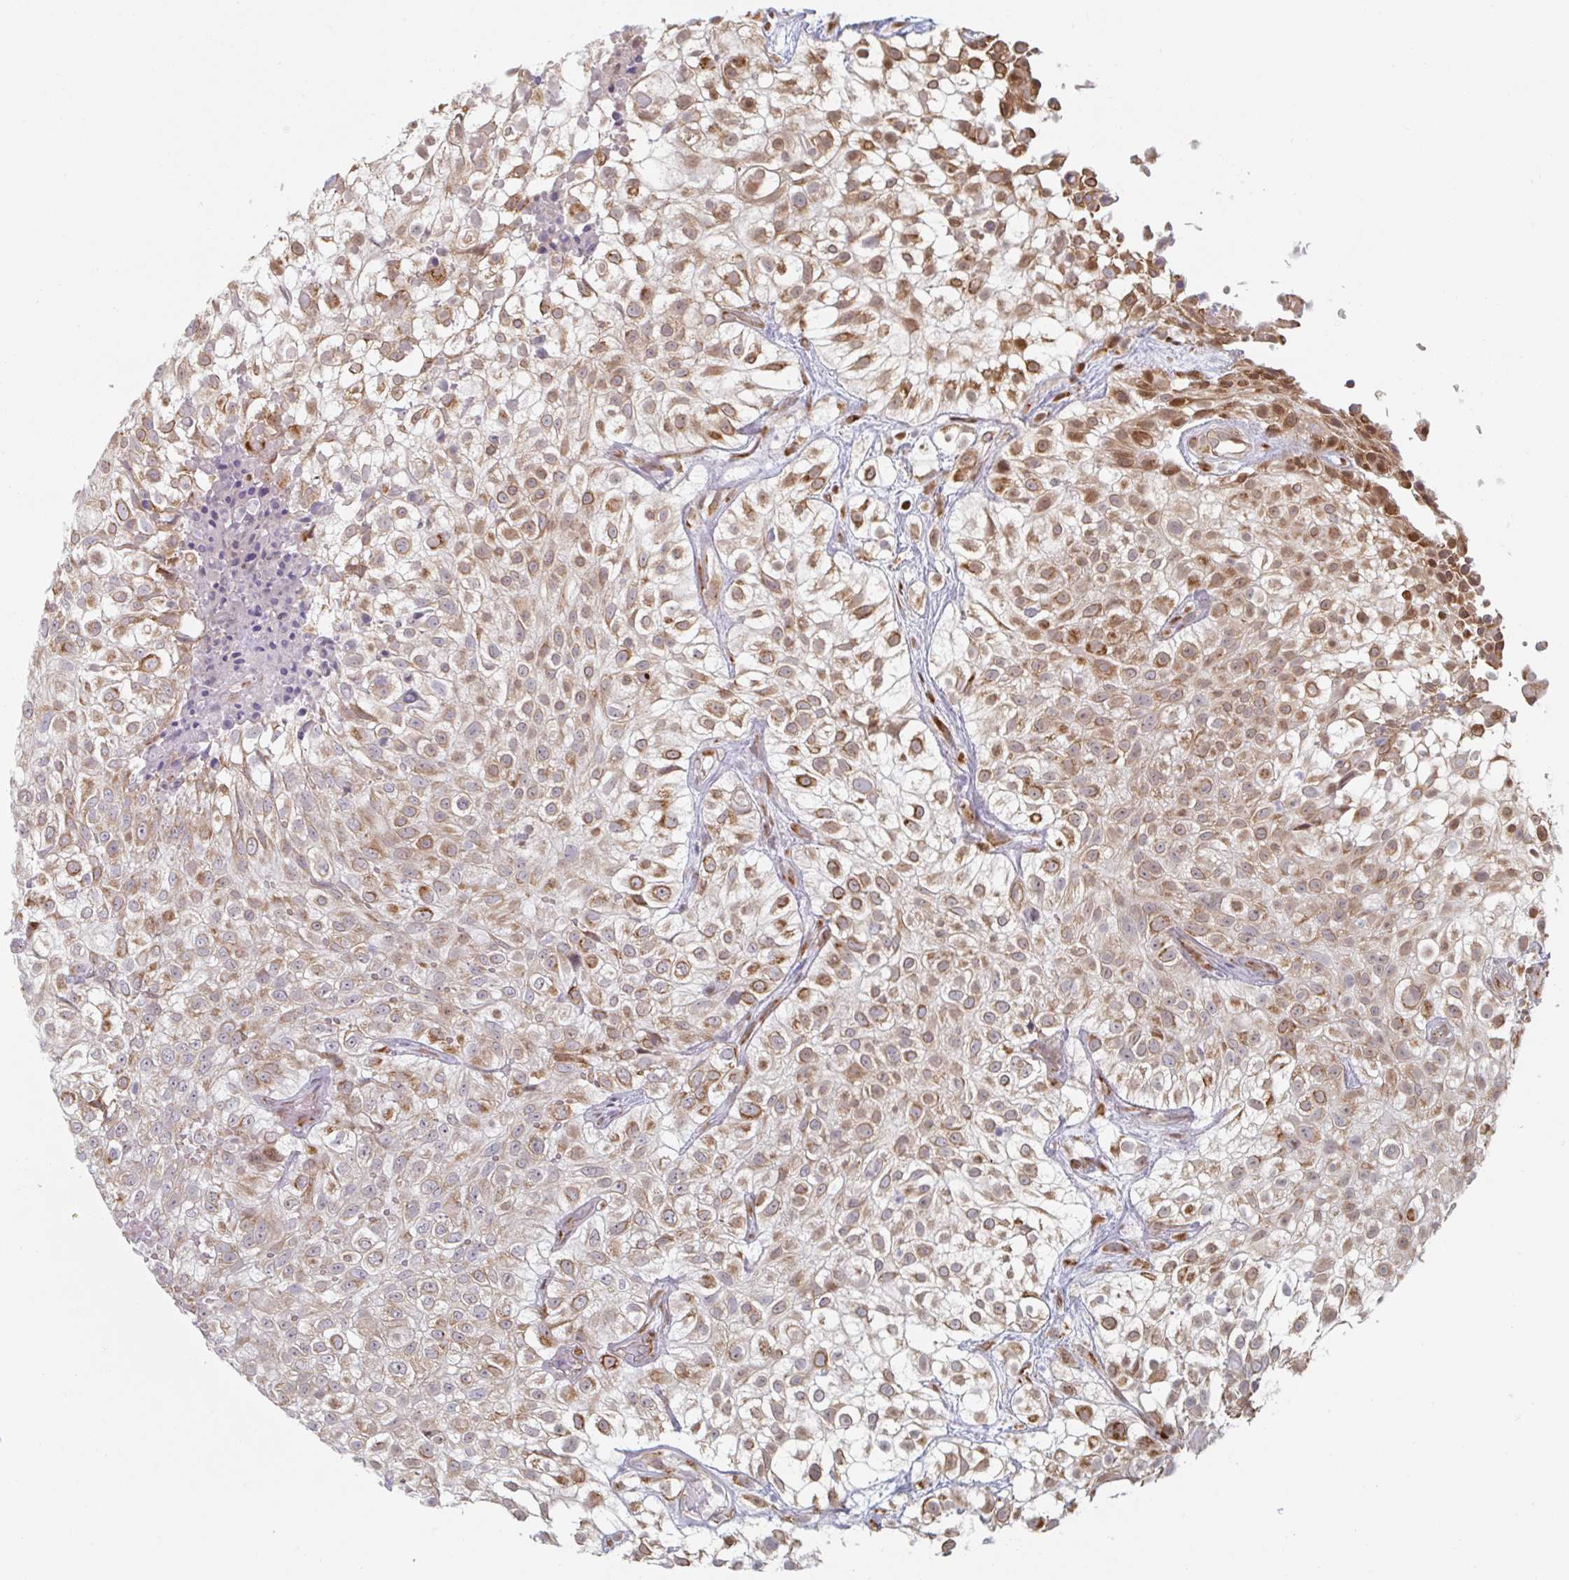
{"staining": {"intensity": "moderate", "quantity": ">75%", "location": "cytoplasmic/membranous"}, "tissue": "urothelial cancer", "cell_type": "Tumor cells", "image_type": "cancer", "snomed": [{"axis": "morphology", "description": "Urothelial carcinoma, High grade"}, {"axis": "topography", "description": "Urinary bladder"}], "caption": "Urothelial carcinoma (high-grade) tissue shows moderate cytoplasmic/membranous positivity in approximately >75% of tumor cells, visualized by immunohistochemistry.", "gene": "TRAPPC10", "patient": {"sex": "male", "age": 56}}